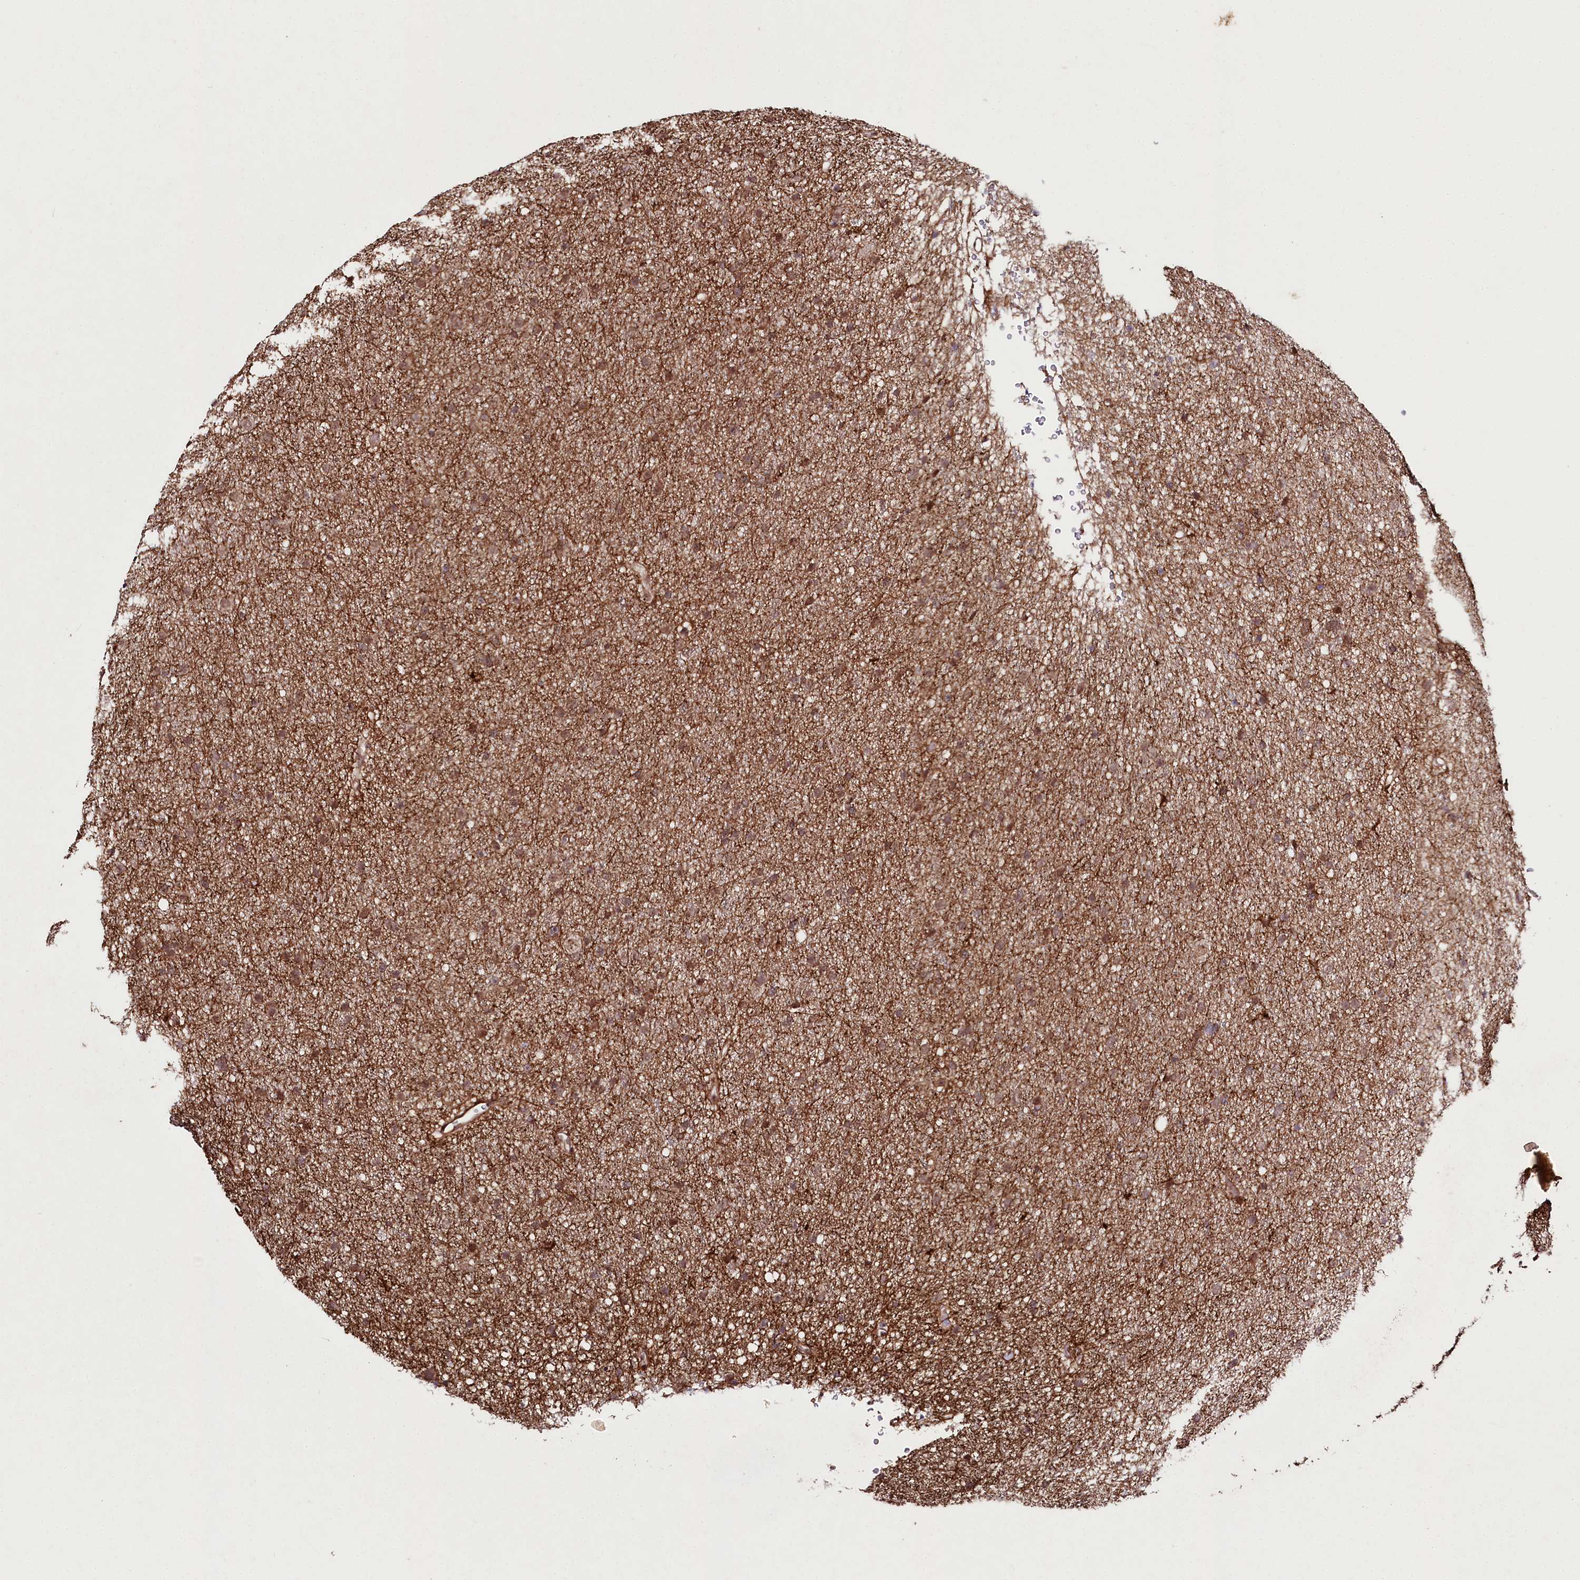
{"staining": {"intensity": "moderate", "quantity": "25%-75%", "location": "cytoplasmic/membranous"}, "tissue": "glioma", "cell_type": "Tumor cells", "image_type": "cancer", "snomed": [{"axis": "morphology", "description": "Glioma, malignant, Low grade"}, {"axis": "topography", "description": "Cerebral cortex"}], "caption": "Human glioma stained with a brown dye reveals moderate cytoplasmic/membranous positive positivity in approximately 25%-75% of tumor cells.", "gene": "PHLDB1", "patient": {"sex": "female", "age": 39}}